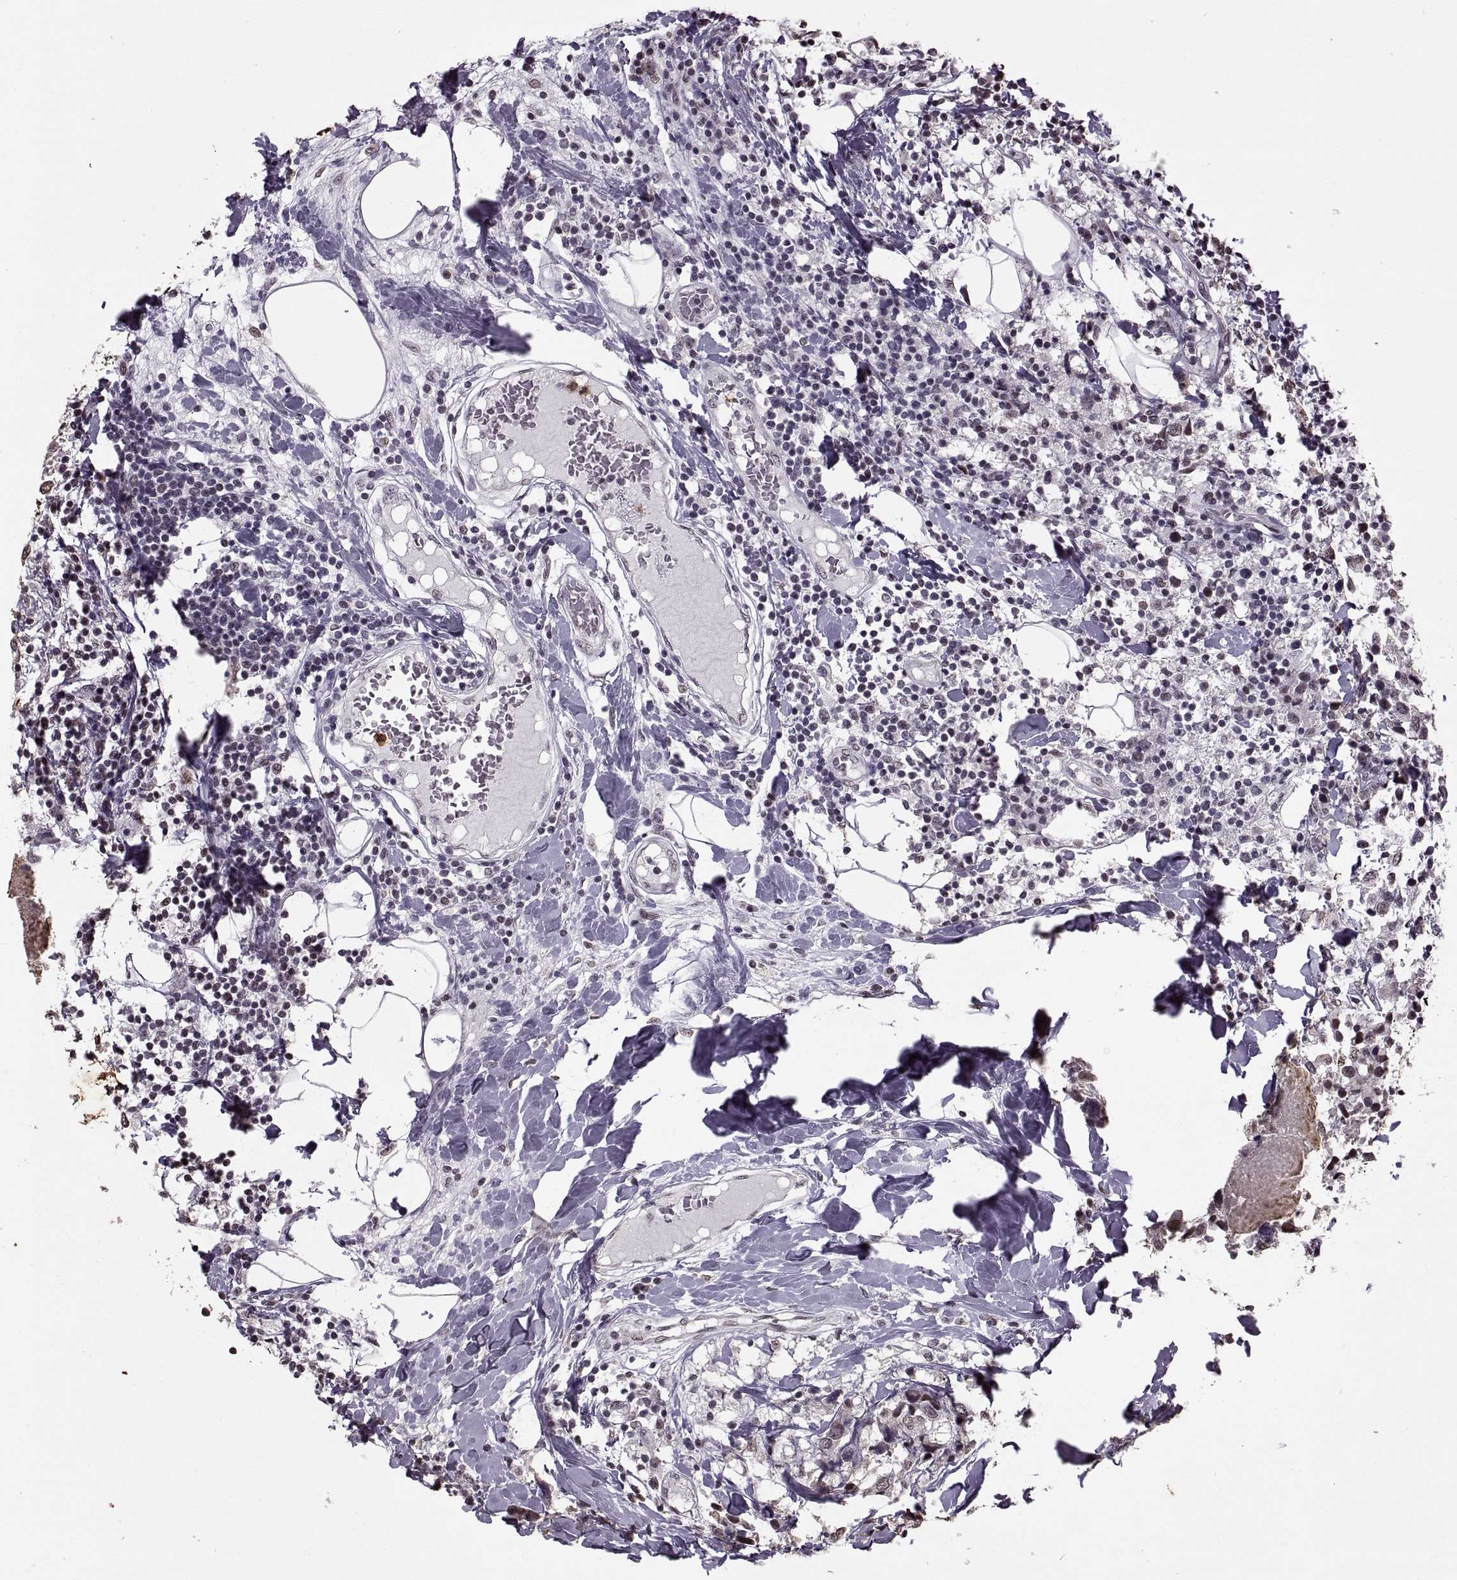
{"staining": {"intensity": "negative", "quantity": "none", "location": "none"}, "tissue": "breast cancer", "cell_type": "Tumor cells", "image_type": "cancer", "snomed": [{"axis": "morphology", "description": "Lobular carcinoma"}, {"axis": "topography", "description": "Breast"}], "caption": "Tumor cells are negative for brown protein staining in breast cancer.", "gene": "PALS1", "patient": {"sex": "female", "age": 59}}